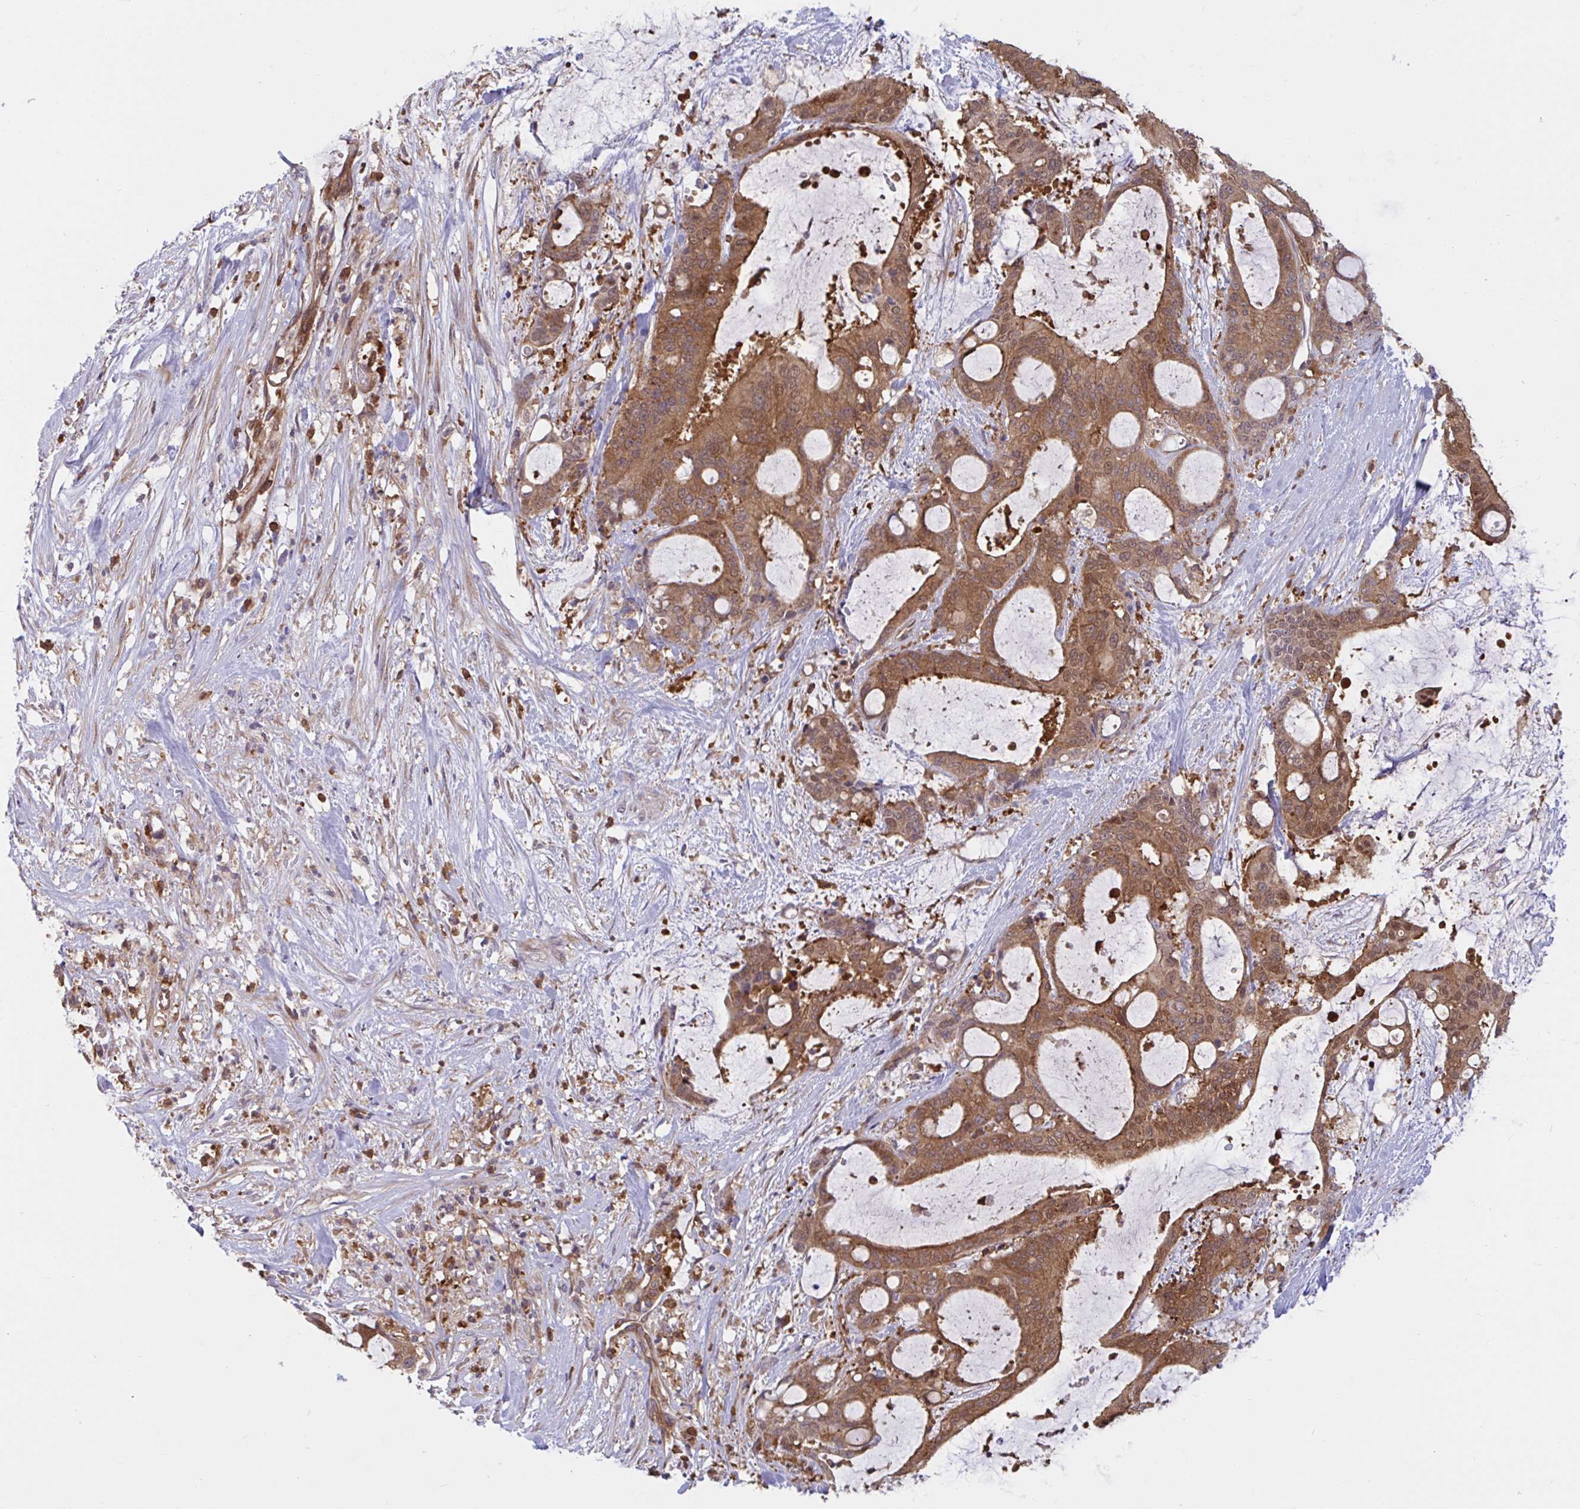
{"staining": {"intensity": "moderate", "quantity": ">75%", "location": "cytoplasmic/membranous,nuclear"}, "tissue": "liver cancer", "cell_type": "Tumor cells", "image_type": "cancer", "snomed": [{"axis": "morphology", "description": "Normal tissue, NOS"}, {"axis": "morphology", "description": "Cholangiocarcinoma"}, {"axis": "topography", "description": "Liver"}, {"axis": "topography", "description": "Peripheral nerve tissue"}], "caption": "There is medium levels of moderate cytoplasmic/membranous and nuclear positivity in tumor cells of liver cholangiocarcinoma, as demonstrated by immunohistochemical staining (brown color).", "gene": "LMNTD2", "patient": {"sex": "female", "age": 73}}